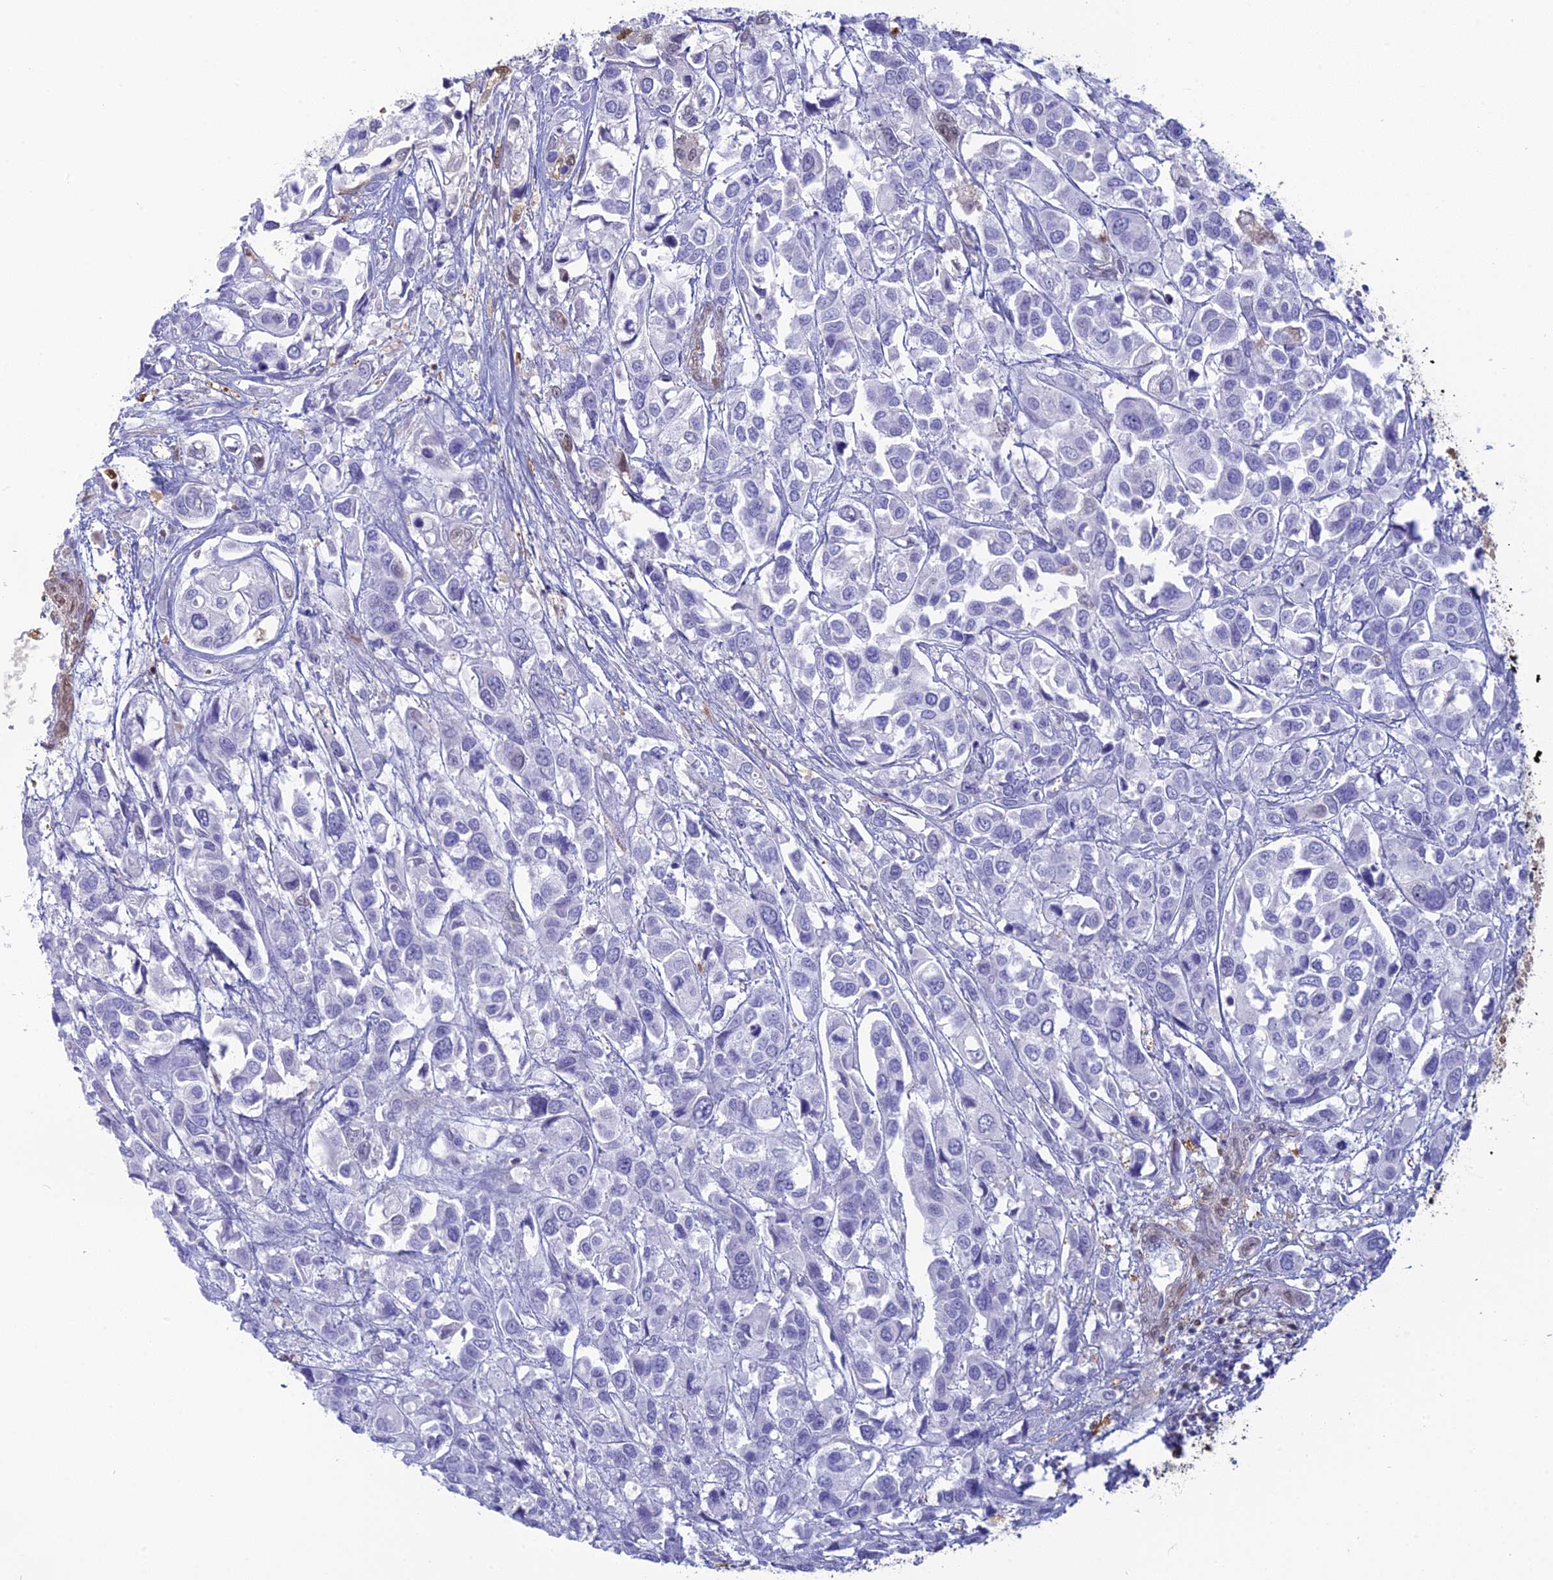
{"staining": {"intensity": "negative", "quantity": "none", "location": "none"}, "tissue": "urothelial cancer", "cell_type": "Tumor cells", "image_type": "cancer", "snomed": [{"axis": "morphology", "description": "Urothelial carcinoma, High grade"}, {"axis": "topography", "description": "Urinary bladder"}], "caption": "High magnification brightfield microscopy of high-grade urothelial carcinoma stained with DAB (brown) and counterstained with hematoxylin (blue): tumor cells show no significant expression.", "gene": "PGBD4", "patient": {"sex": "male", "age": 67}}